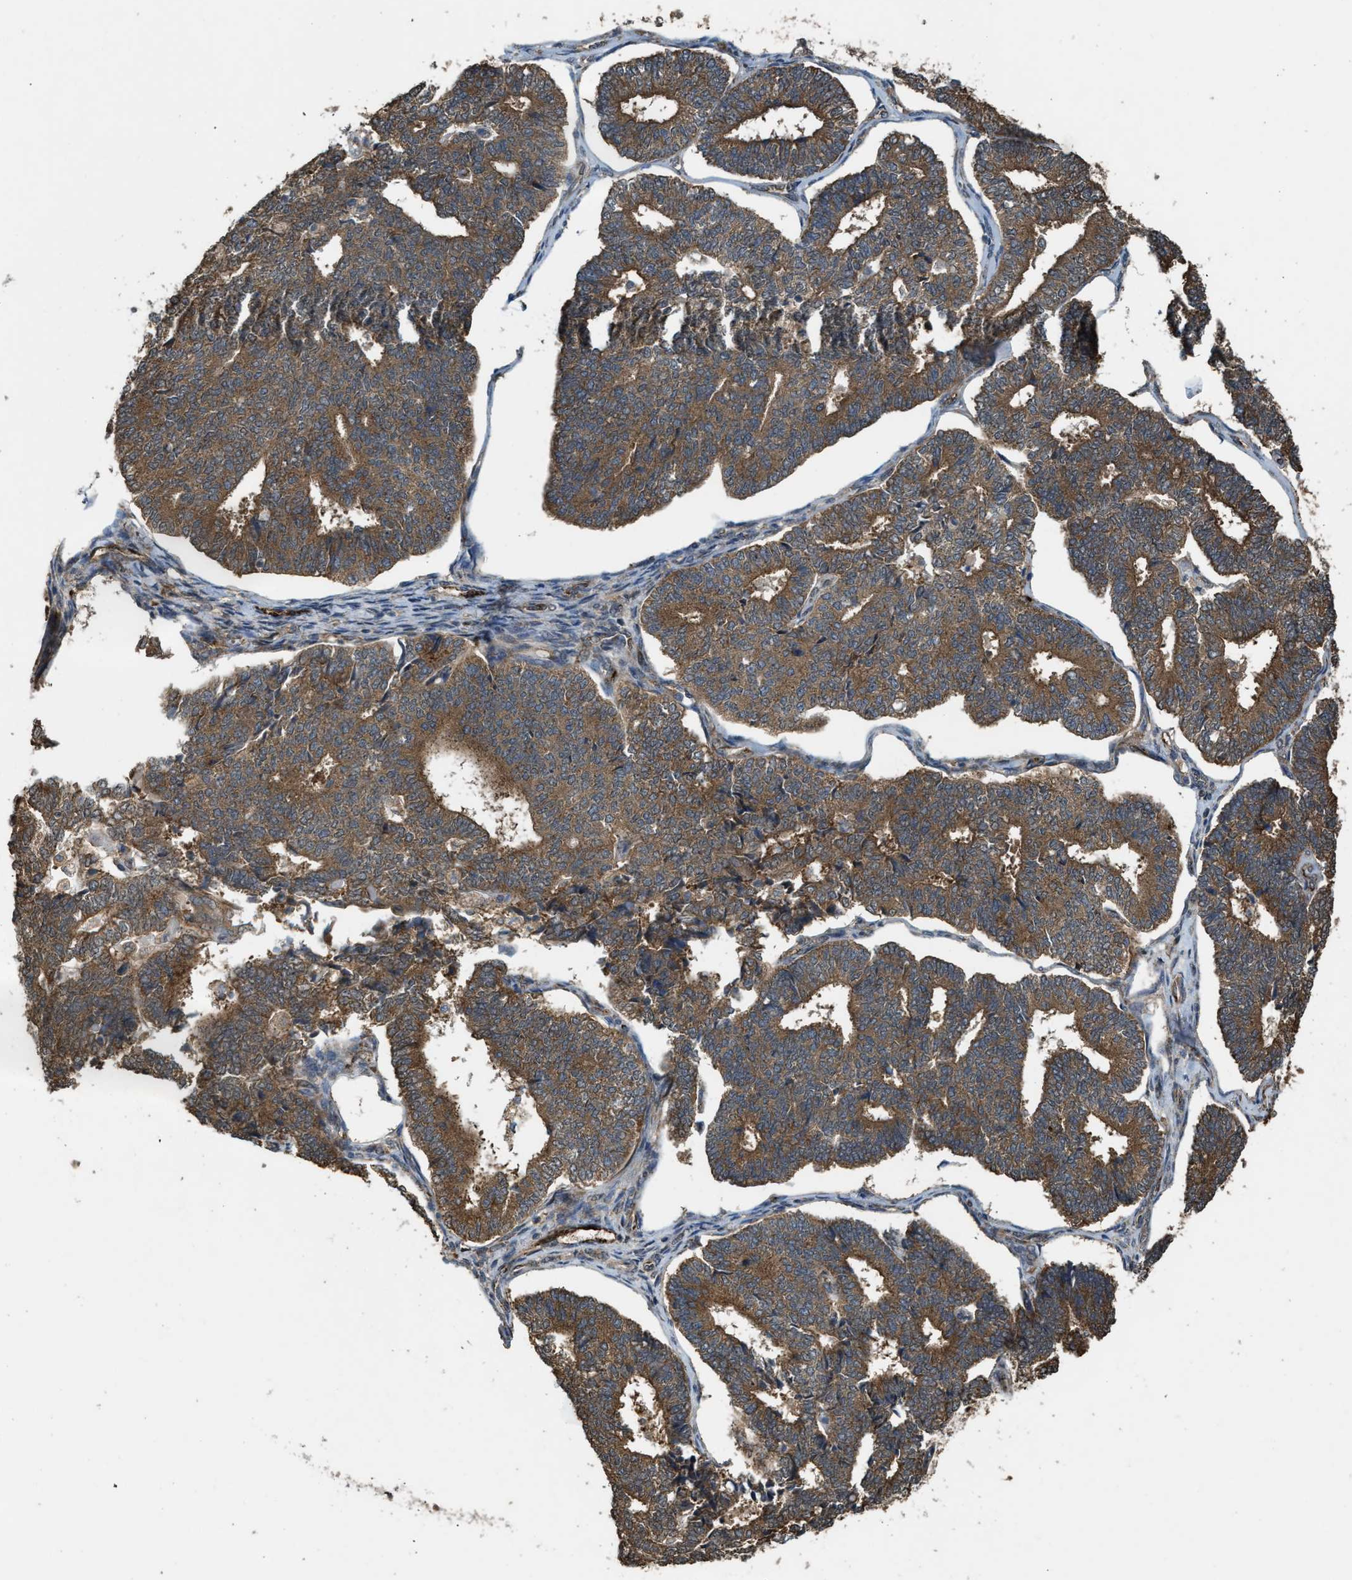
{"staining": {"intensity": "moderate", "quantity": ">75%", "location": "cytoplasmic/membranous"}, "tissue": "endometrial cancer", "cell_type": "Tumor cells", "image_type": "cancer", "snomed": [{"axis": "morphology", "description": "Adenocarcinoma, NOS"}, {"axis": "topography", "description": "Endometrium"}], "caption": "Brown immunohistochemical staining in human endometrial cancer (adenocarcinoma) exhibits moderate cytoplasmic/membranous positivity in approximately >75% of tumor cells. (DAB = brown stain, brightfield microscopy at high magnification).", "gene": "ARHGEF5", "patient": {"sex": "female", "age": 70}}